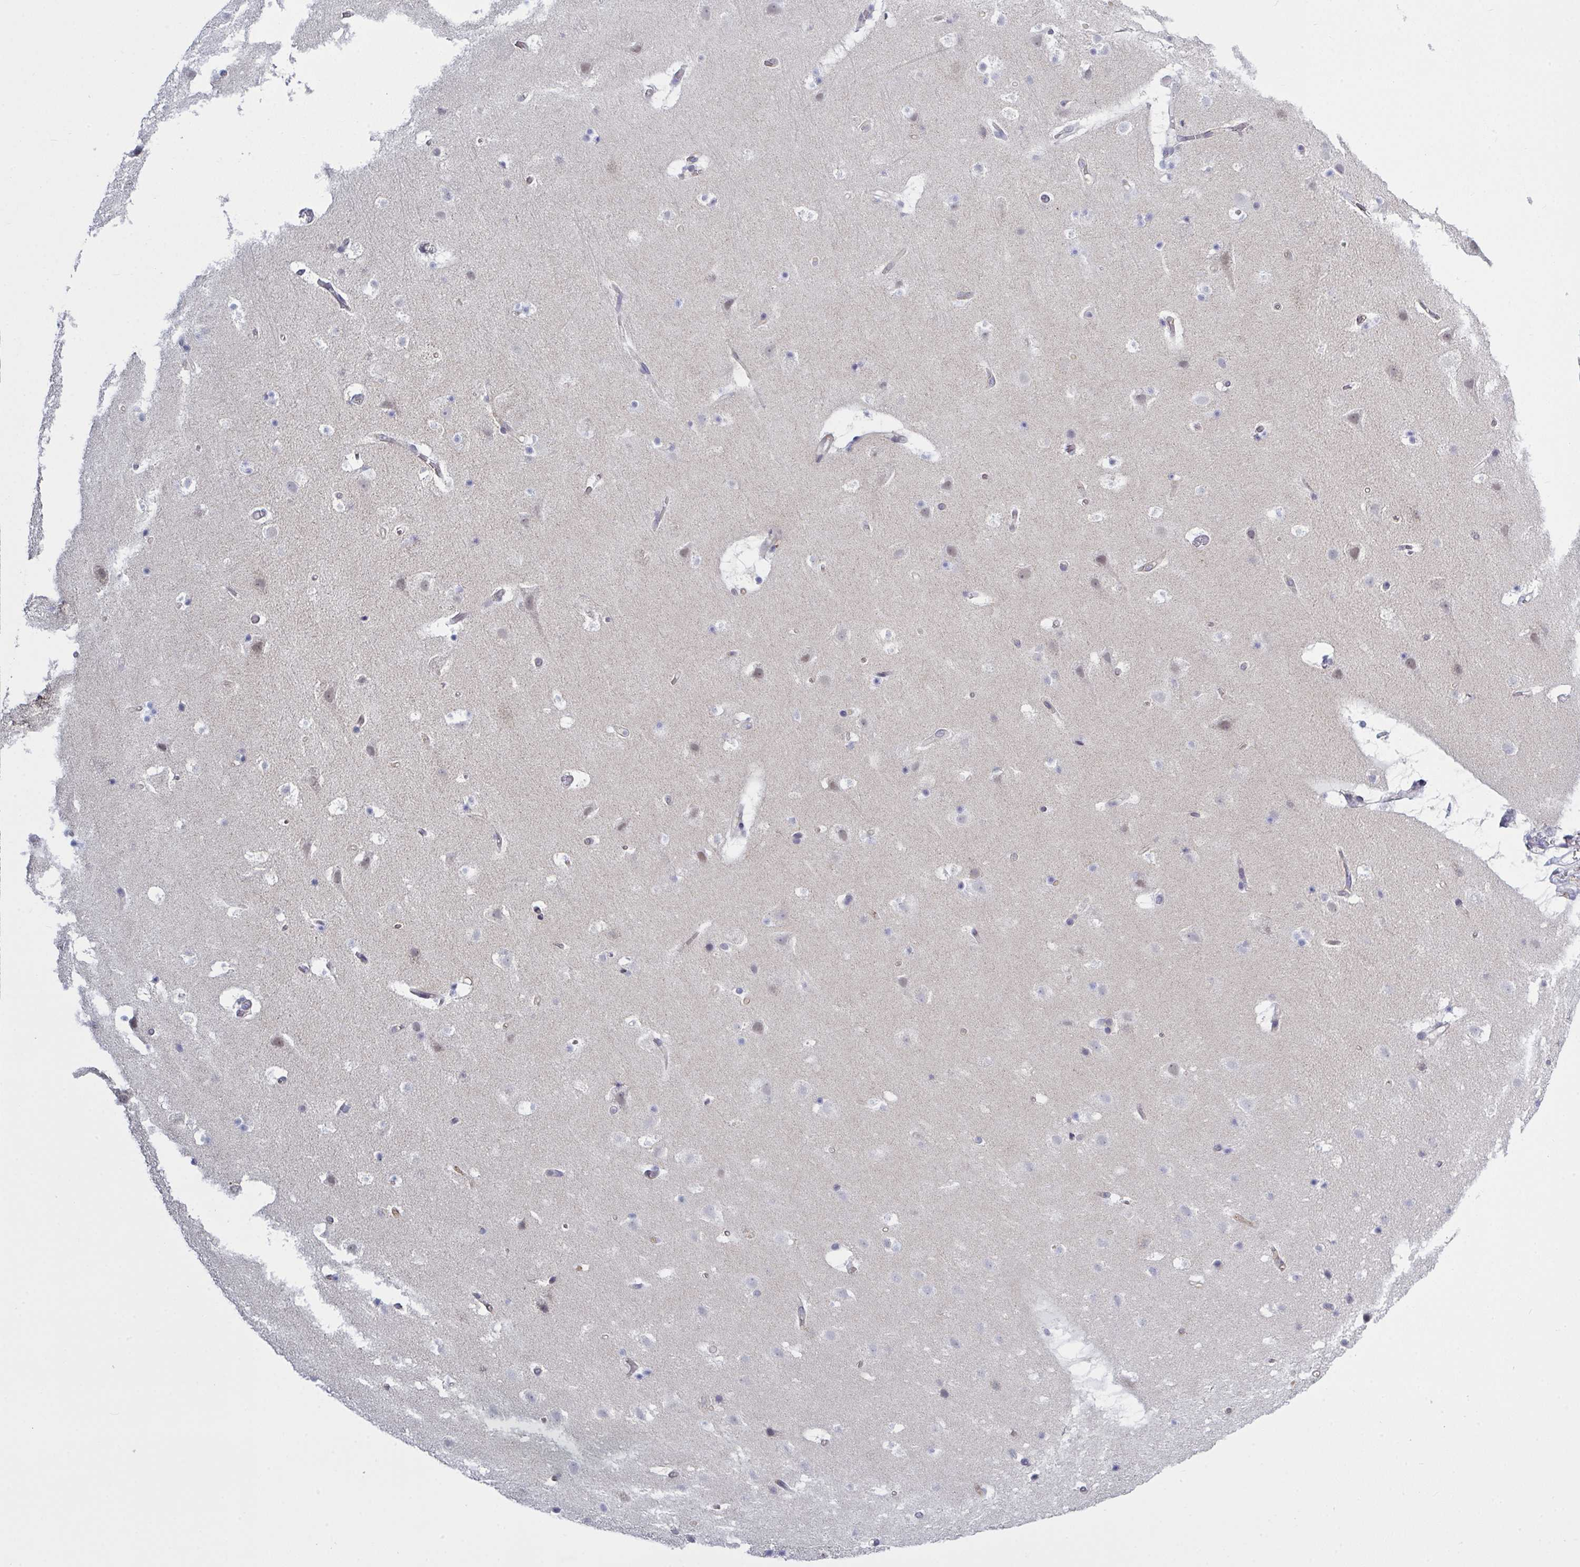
{"staining": {"intensity": "negative", "quantity": "none", "location": "none"}, "tissue": "cerebral cortex", "cell_type": "Endothelial cells", "image_type": "normal", "snomed": [{"axis": "morphology", "description": "Normal tissue, NOS"}, {"axis": "topography", "description": "Cerebral cortex"}], "caption": "Protein analysis of unremarkable cerebral cortex shows no significant positivity in endothelial cells.", "gene": "KDM4D", "patient": {"sex": "female", "age": 42}}